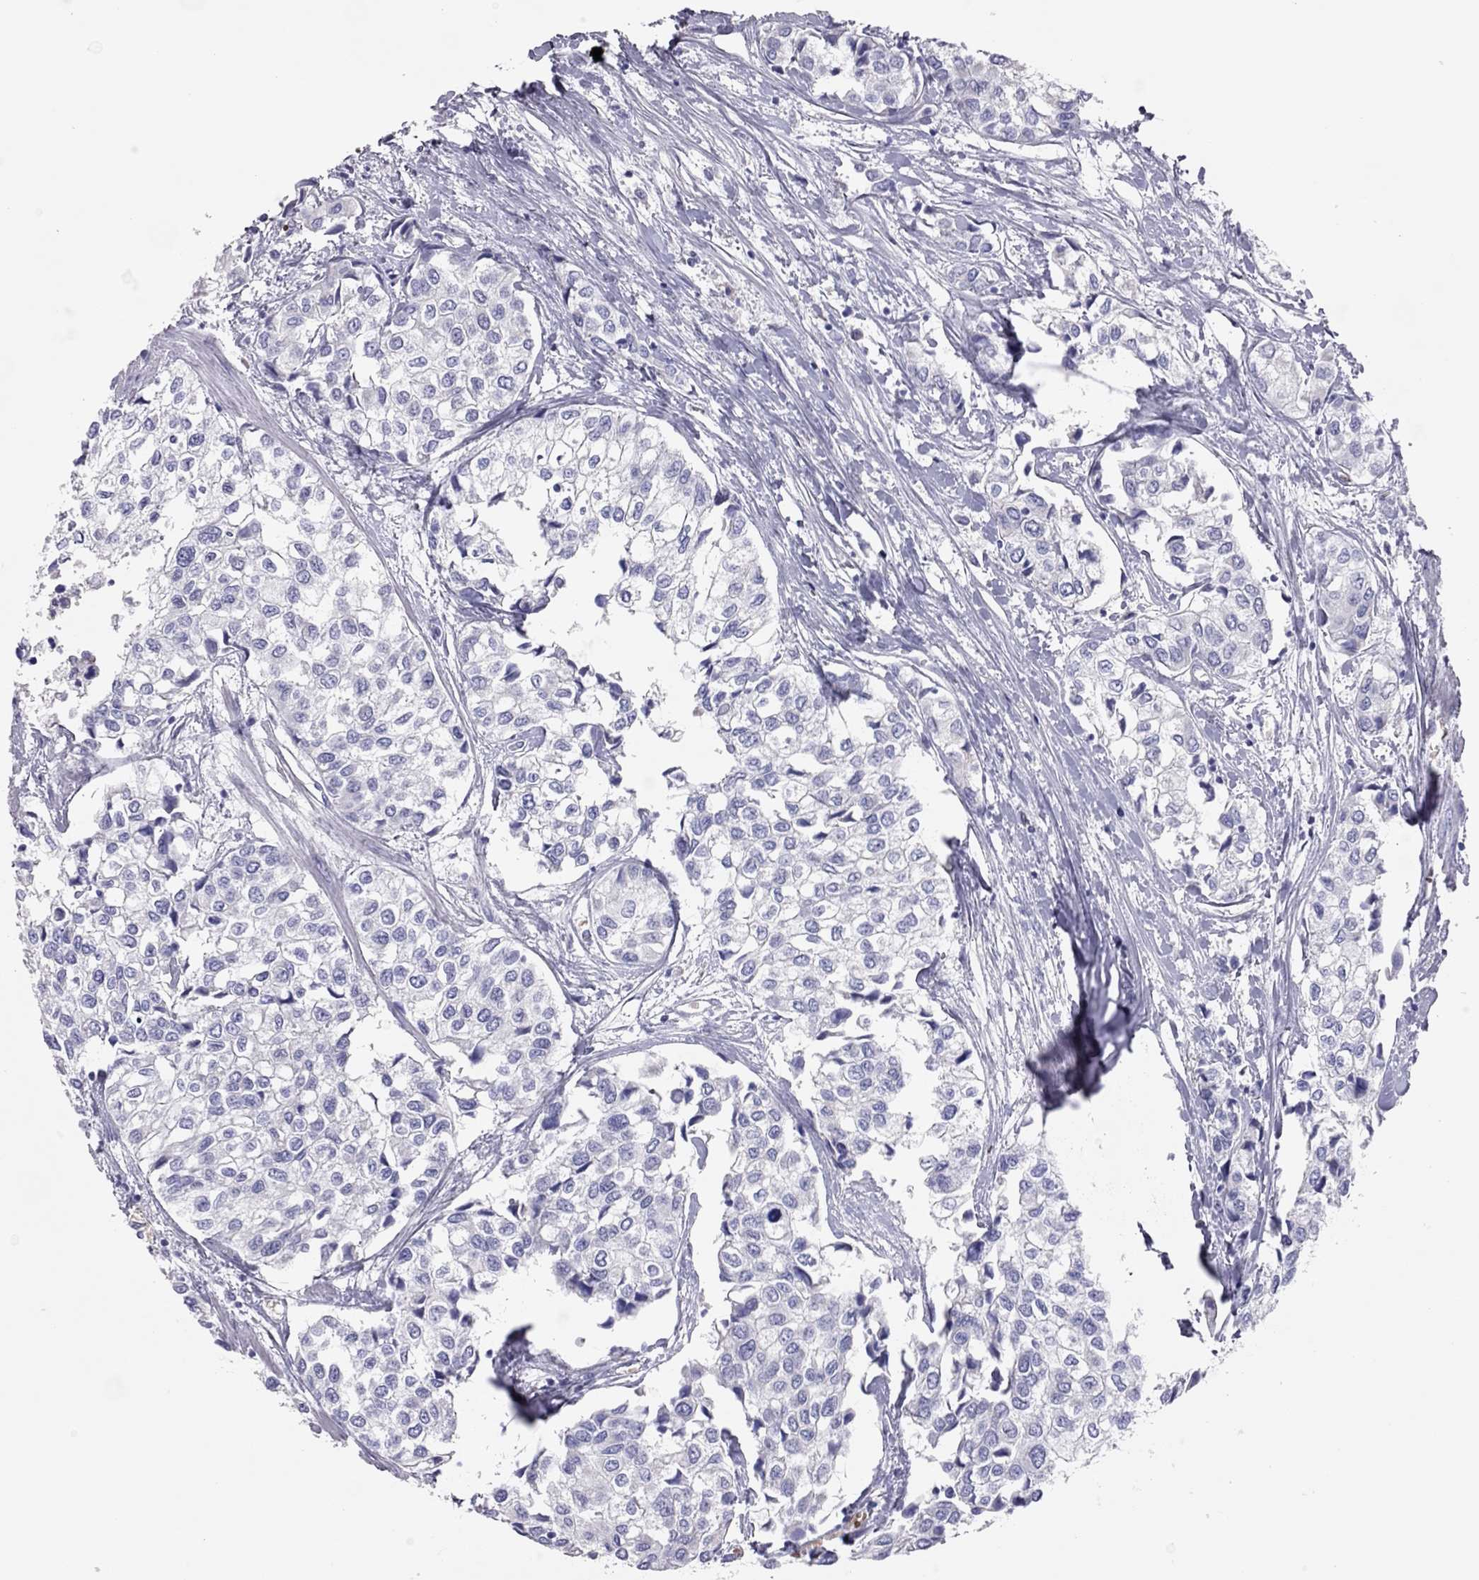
{"staining": {"intensity": "negative", "quantity": "none", "location": "none"}, "tissue": "urothelial cancer", "cell_type": "Tumor cells", "image_type": "cancer", "snomed": [{"axis": "morphology", "description": "Urothelial carcinoma, High grade"}, {"axis": "topography", "description": "Urinary bladder"}], "caption": "This is an immunohistochemistry (IHC) histopathology image of high-grade urothelial carcinoma. There is no staining in tumor cells.", "gene": "RHD", "patient": {"sex": "male", "age": 73}}